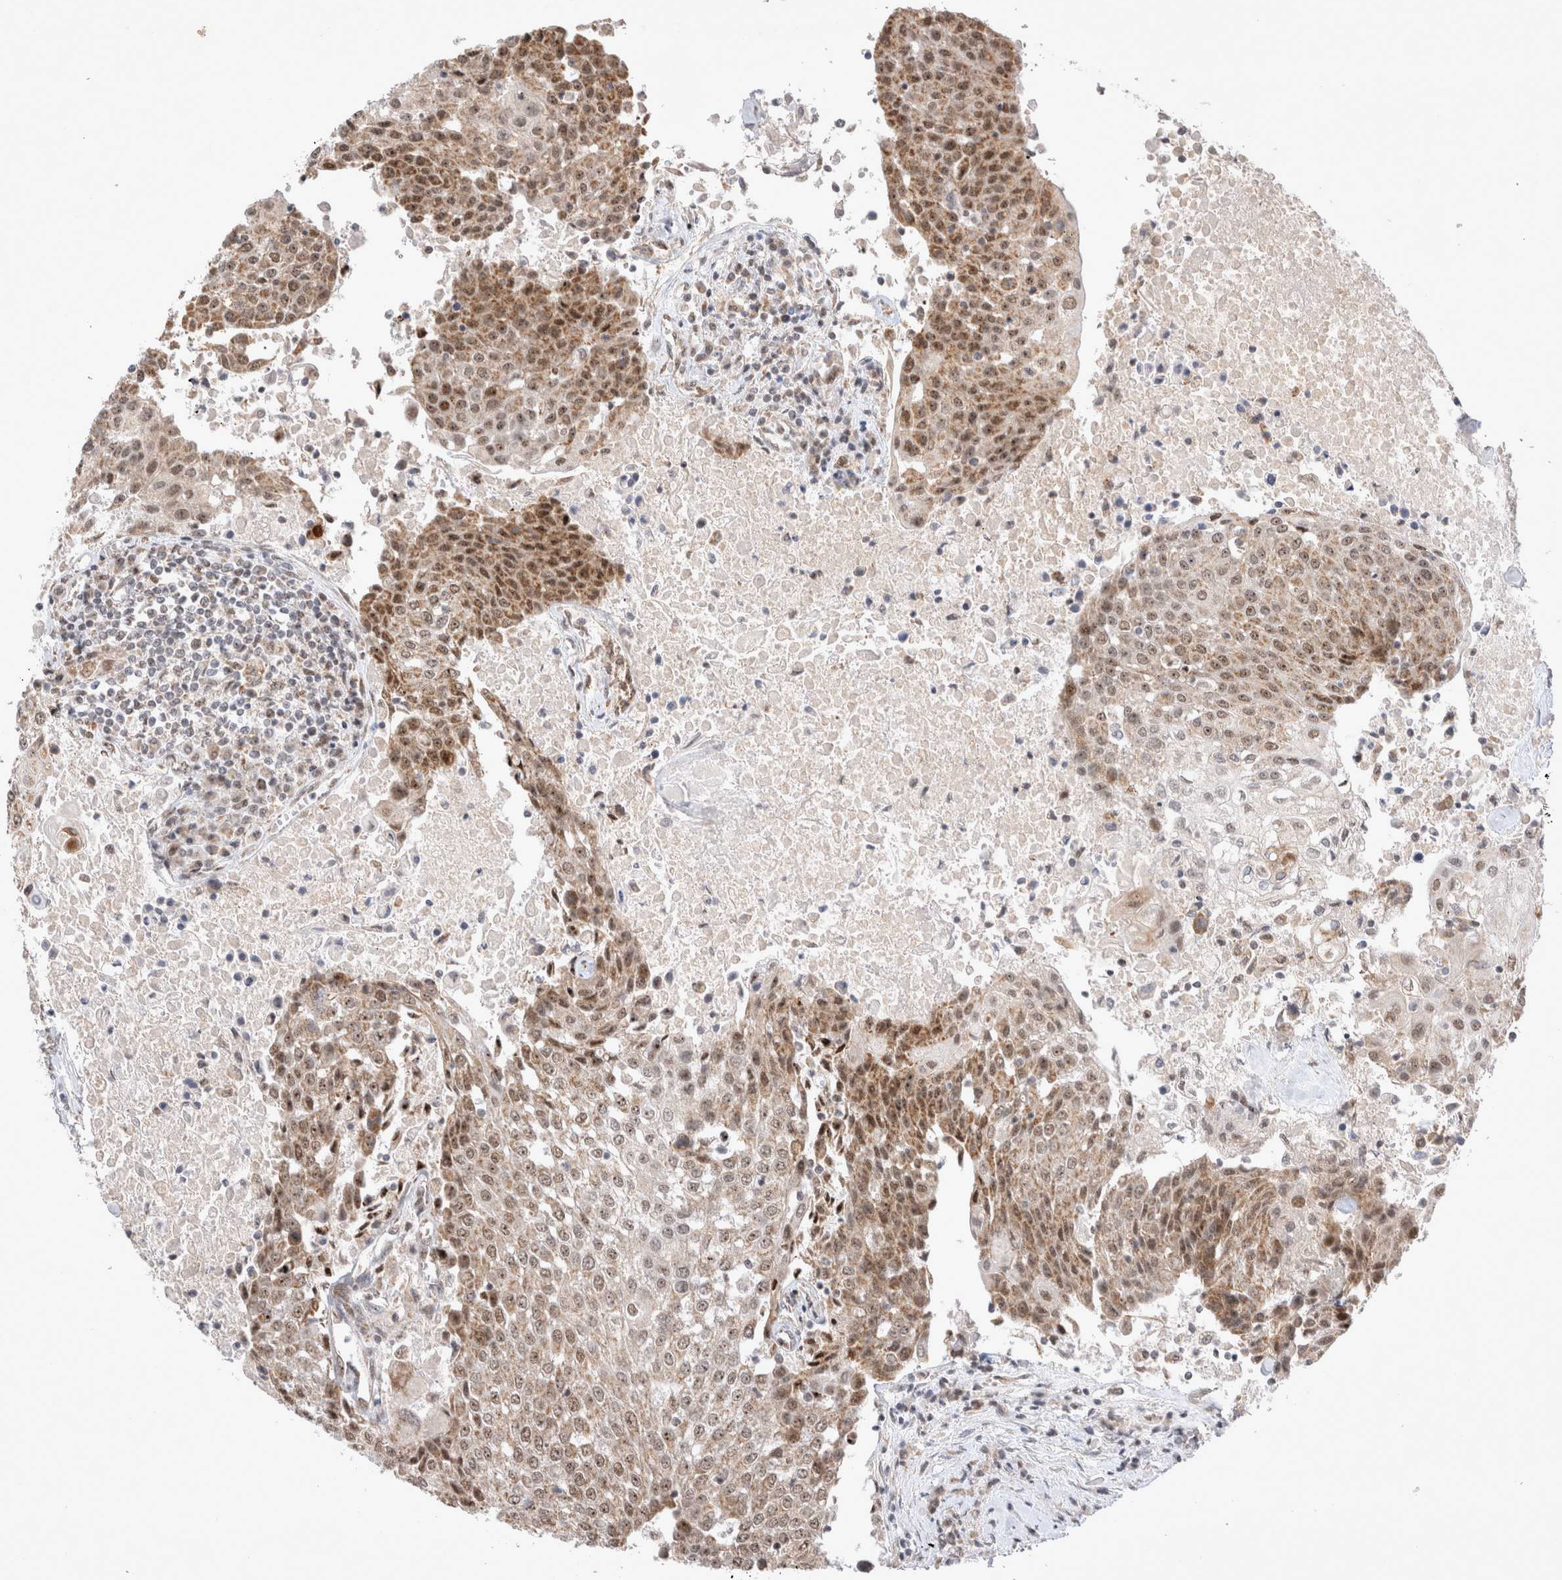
{"staining": {"intensity": "moderate", "quantity": ">75%", "location": "cytoplasmic/membranous,nuclear"}, "tissue": "urothelial cancer", "cell_type": "Tumor cells", "image_type": "cancer", "snomed": [{"axis": "morphology", "description": "Urothelial carcinoma, High grade"}, {"axis": "topography", "description": "Urinary bladder"}], "caption": "Urothelial cancer stained with DAB (3,3'-diaminobenzidine) immunohistochemistry (IHC) reveals medium levels of moderate cytoplasmic/membranous and nuclear staining in approximately >75% of tumor cells.", "gene": "MRPL37", "patient": {"sex": "female", "age": 85}}